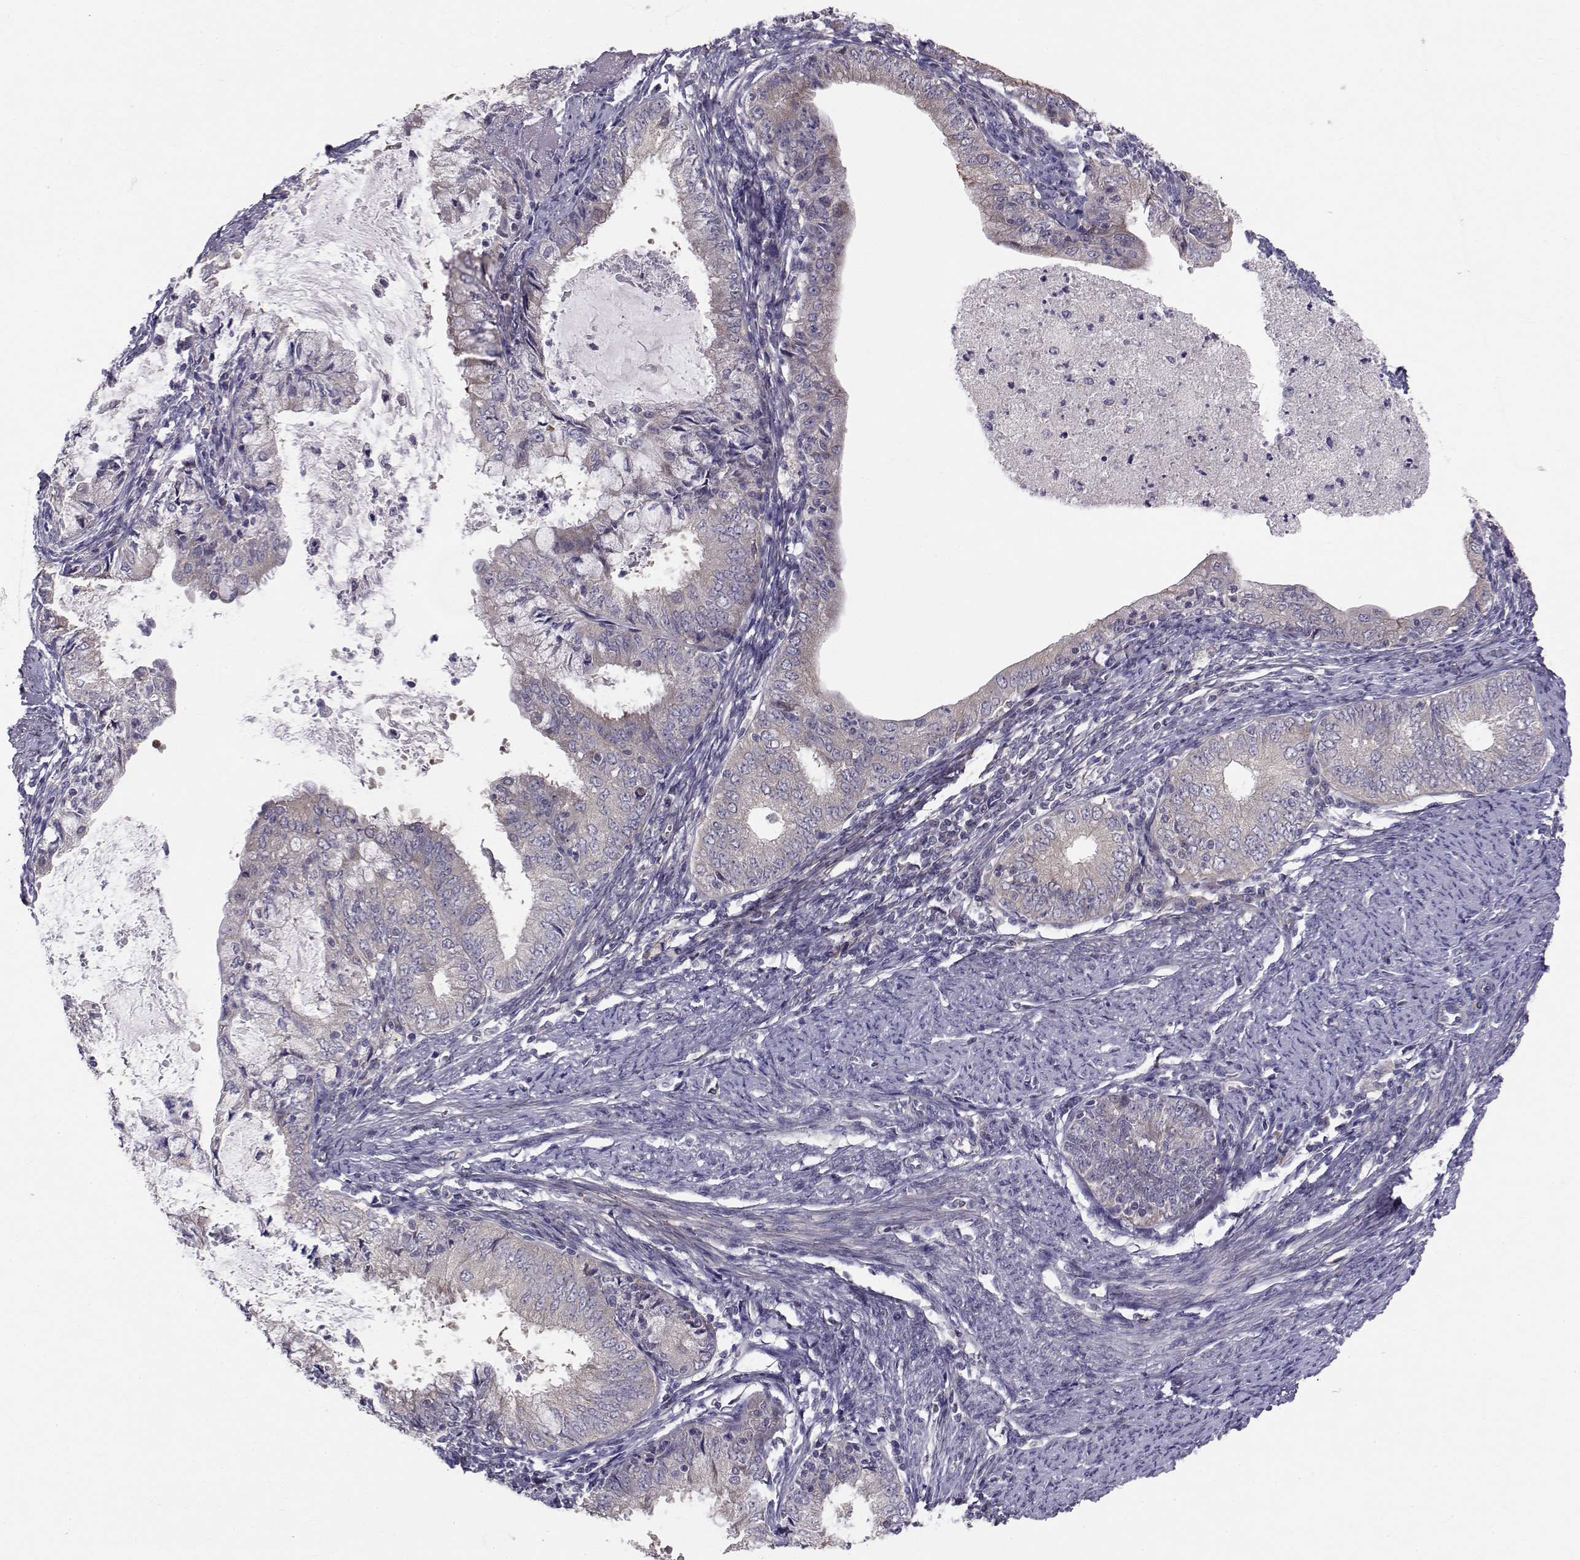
{"staining": {"intensity": "negative", "quantity": "none", "location": "none"}, "tissue": "endometrial cancer", "cell_type": "Tumor cells", "image_type": "cancer", "snomed": [{"axis": "morphology", "description": "Adenocarcinoma, NOS"}, {"axis": "topography", "description": "Endometrium"}], "caption": "Endometrial adenocarcinoma stained for a protein using IHC reveals no positivity tumor cells.", "gene": "PEX5L", "patient": {"sex": "female", "age": 57}}